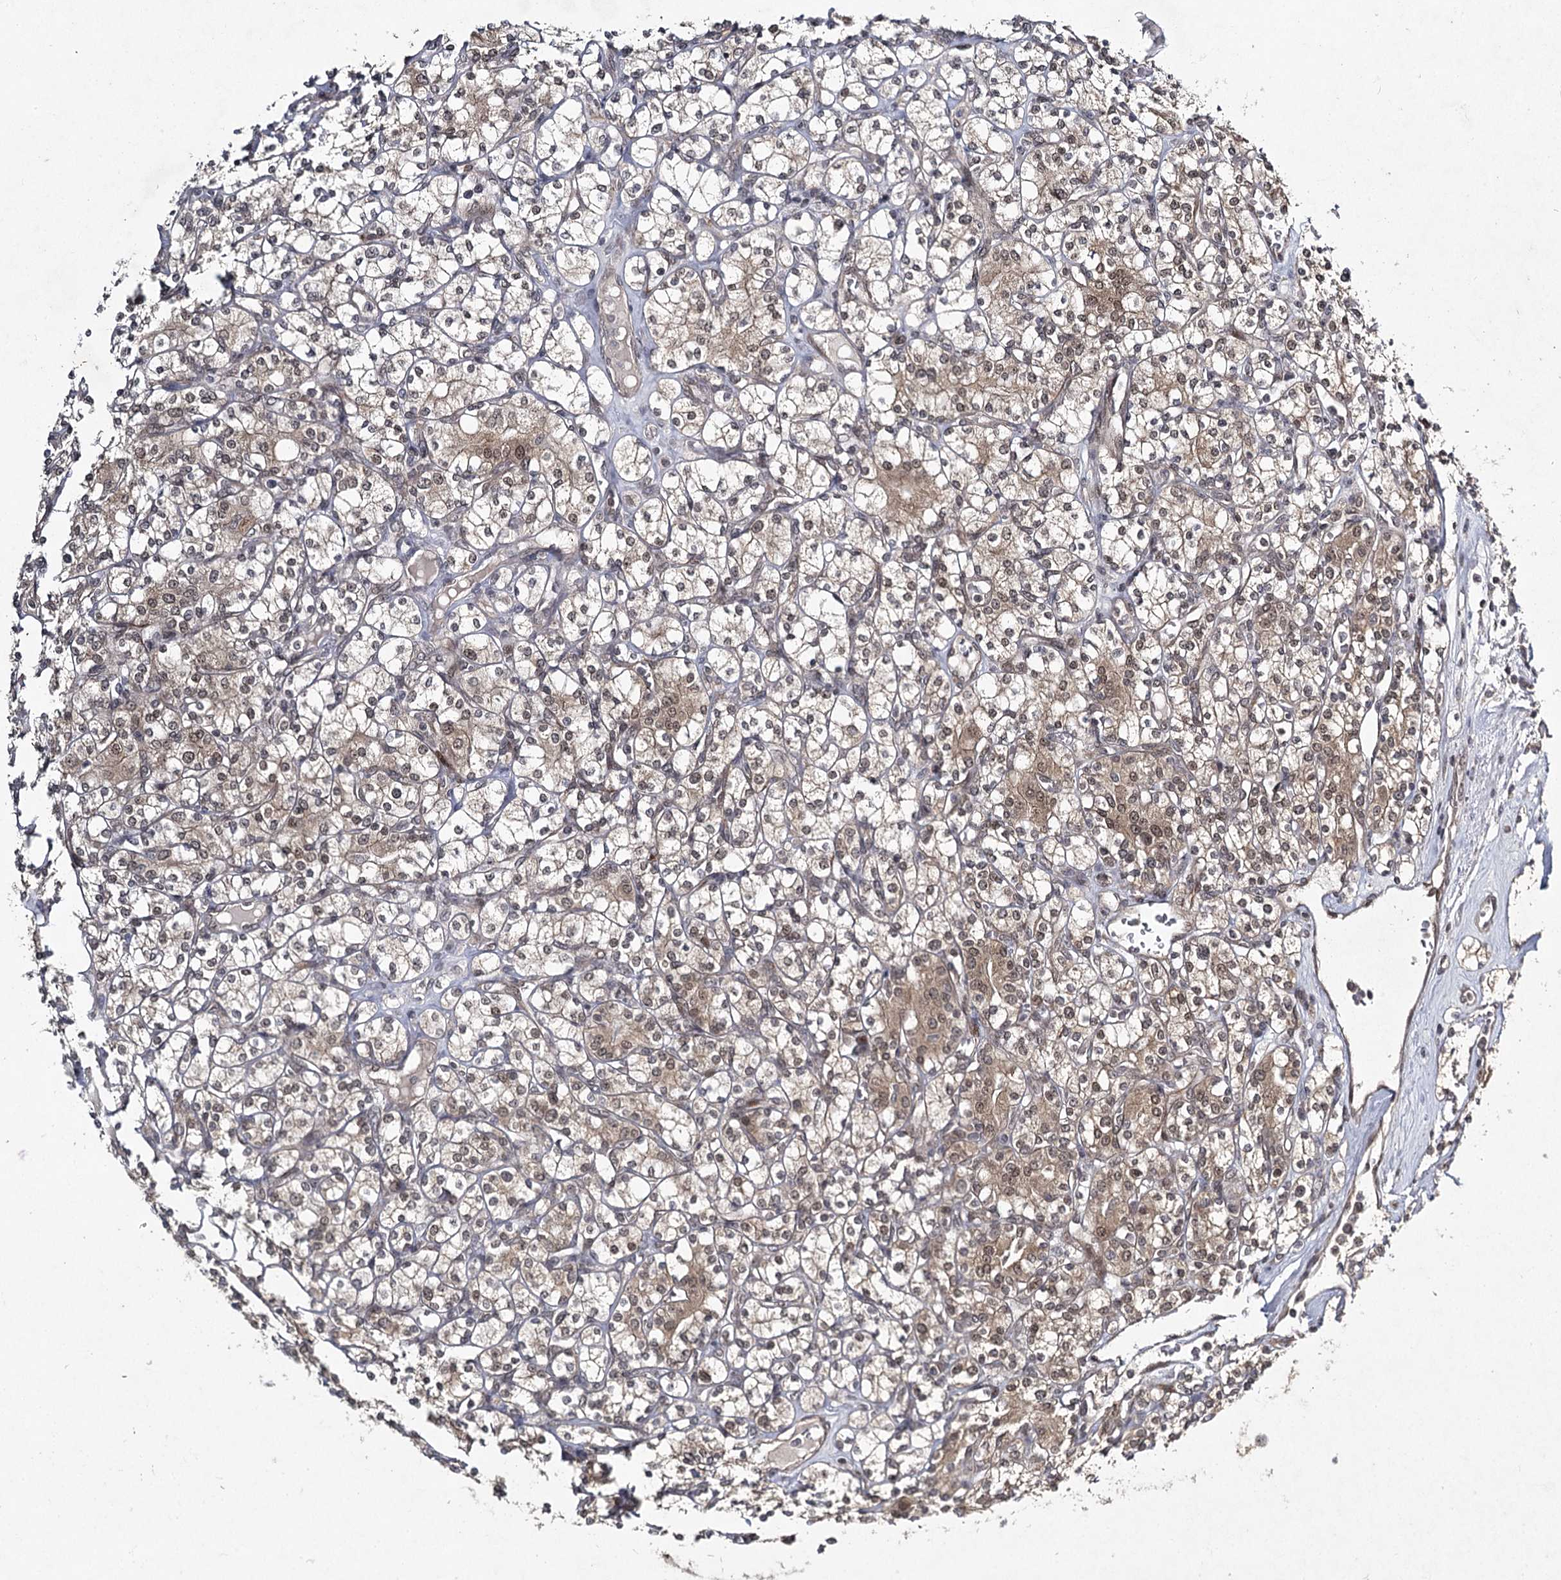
{"staining": {"intensity": "moderate", "quantity": "25%-75%", "location": "cytoplasmic/membranous,nuclear"}, "tissue": "renal cancer", "cell_type": "Tumor cells", "image_type": "cancer", "snomed": [{"axis": "morphology", "description": "Adenocarcinoma, NOS"}, {"axis": "topography", "description": "Kidney"}], "caption": "Protein expression analysis of adenocarcinoma (renal) exhibits moderate cytoplasmic/membranous and nuclear staining in about 25%-75% of tumor cells. (Stains: DAB in brown, nuclei in blue, Microscopy: brightfield microscopy at high magnification).", "gene": "DCUN1D4", "patient": {"sex": "male", "age": 77}}